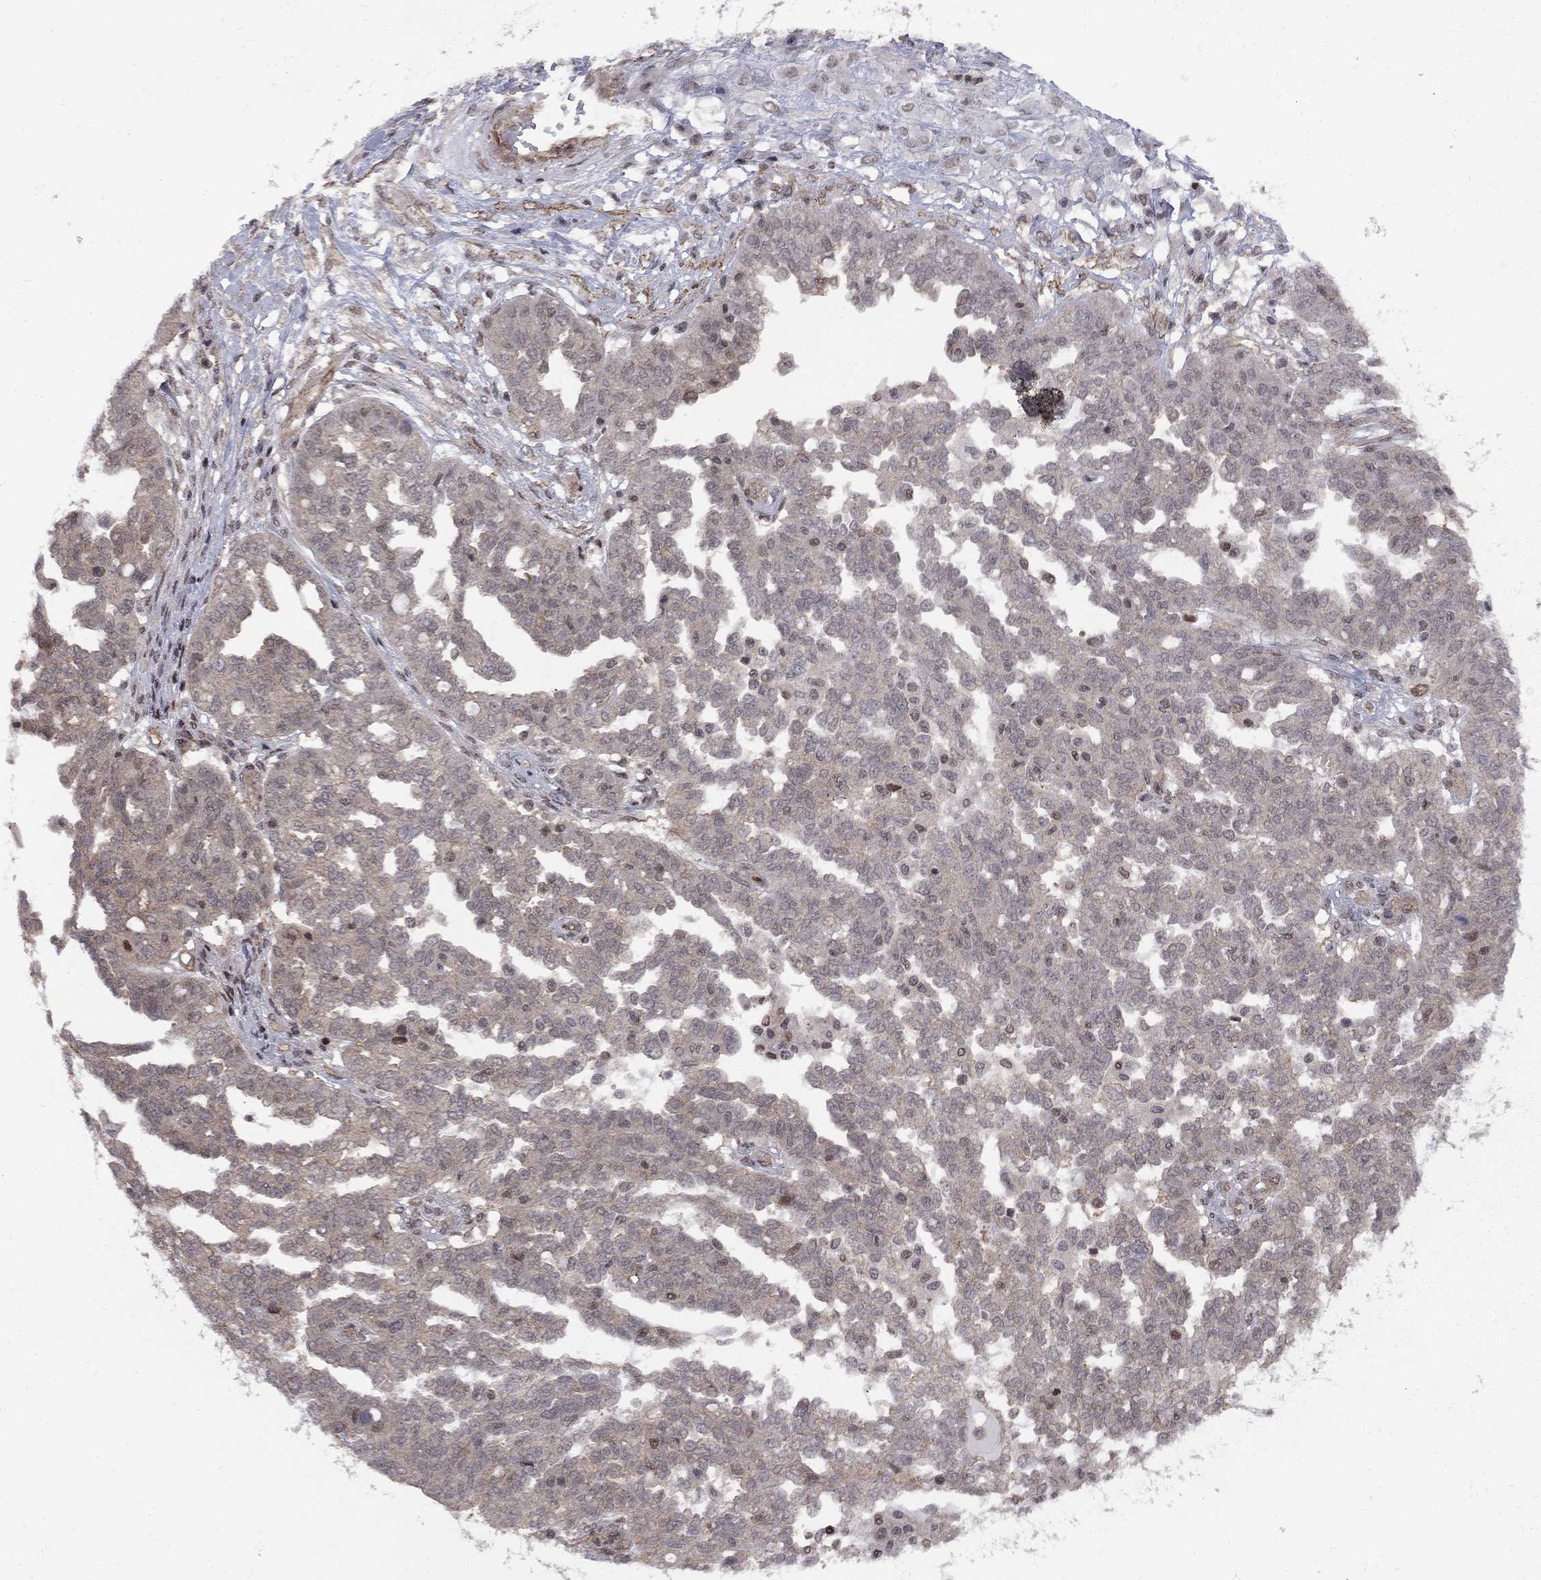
{"staining": {"intensity": "moderate", "quantity": "<25%", "location": "nuclear"}, "tissue": "ovarian cancer", "cell_type": "Tumor cells", "image_type": "cancer", "snomed": [{"axis": "morphology", "description": "Cystadenocarcinoma, serous, NOS"}, {"axis": "topography", "description": "Ovary"}], "caption": "The image shows a brown stain indicating the presence of a protein in the nuclear of tumor cells in ovarian cancer (serous cystadenocarcinoma). Using DAB (brown) and hematoxylin (blue) stains, captured at high magnification using brightfield microscopy.", "gene": "BRF1", "patient": {"sex": "female", "age": 67}}